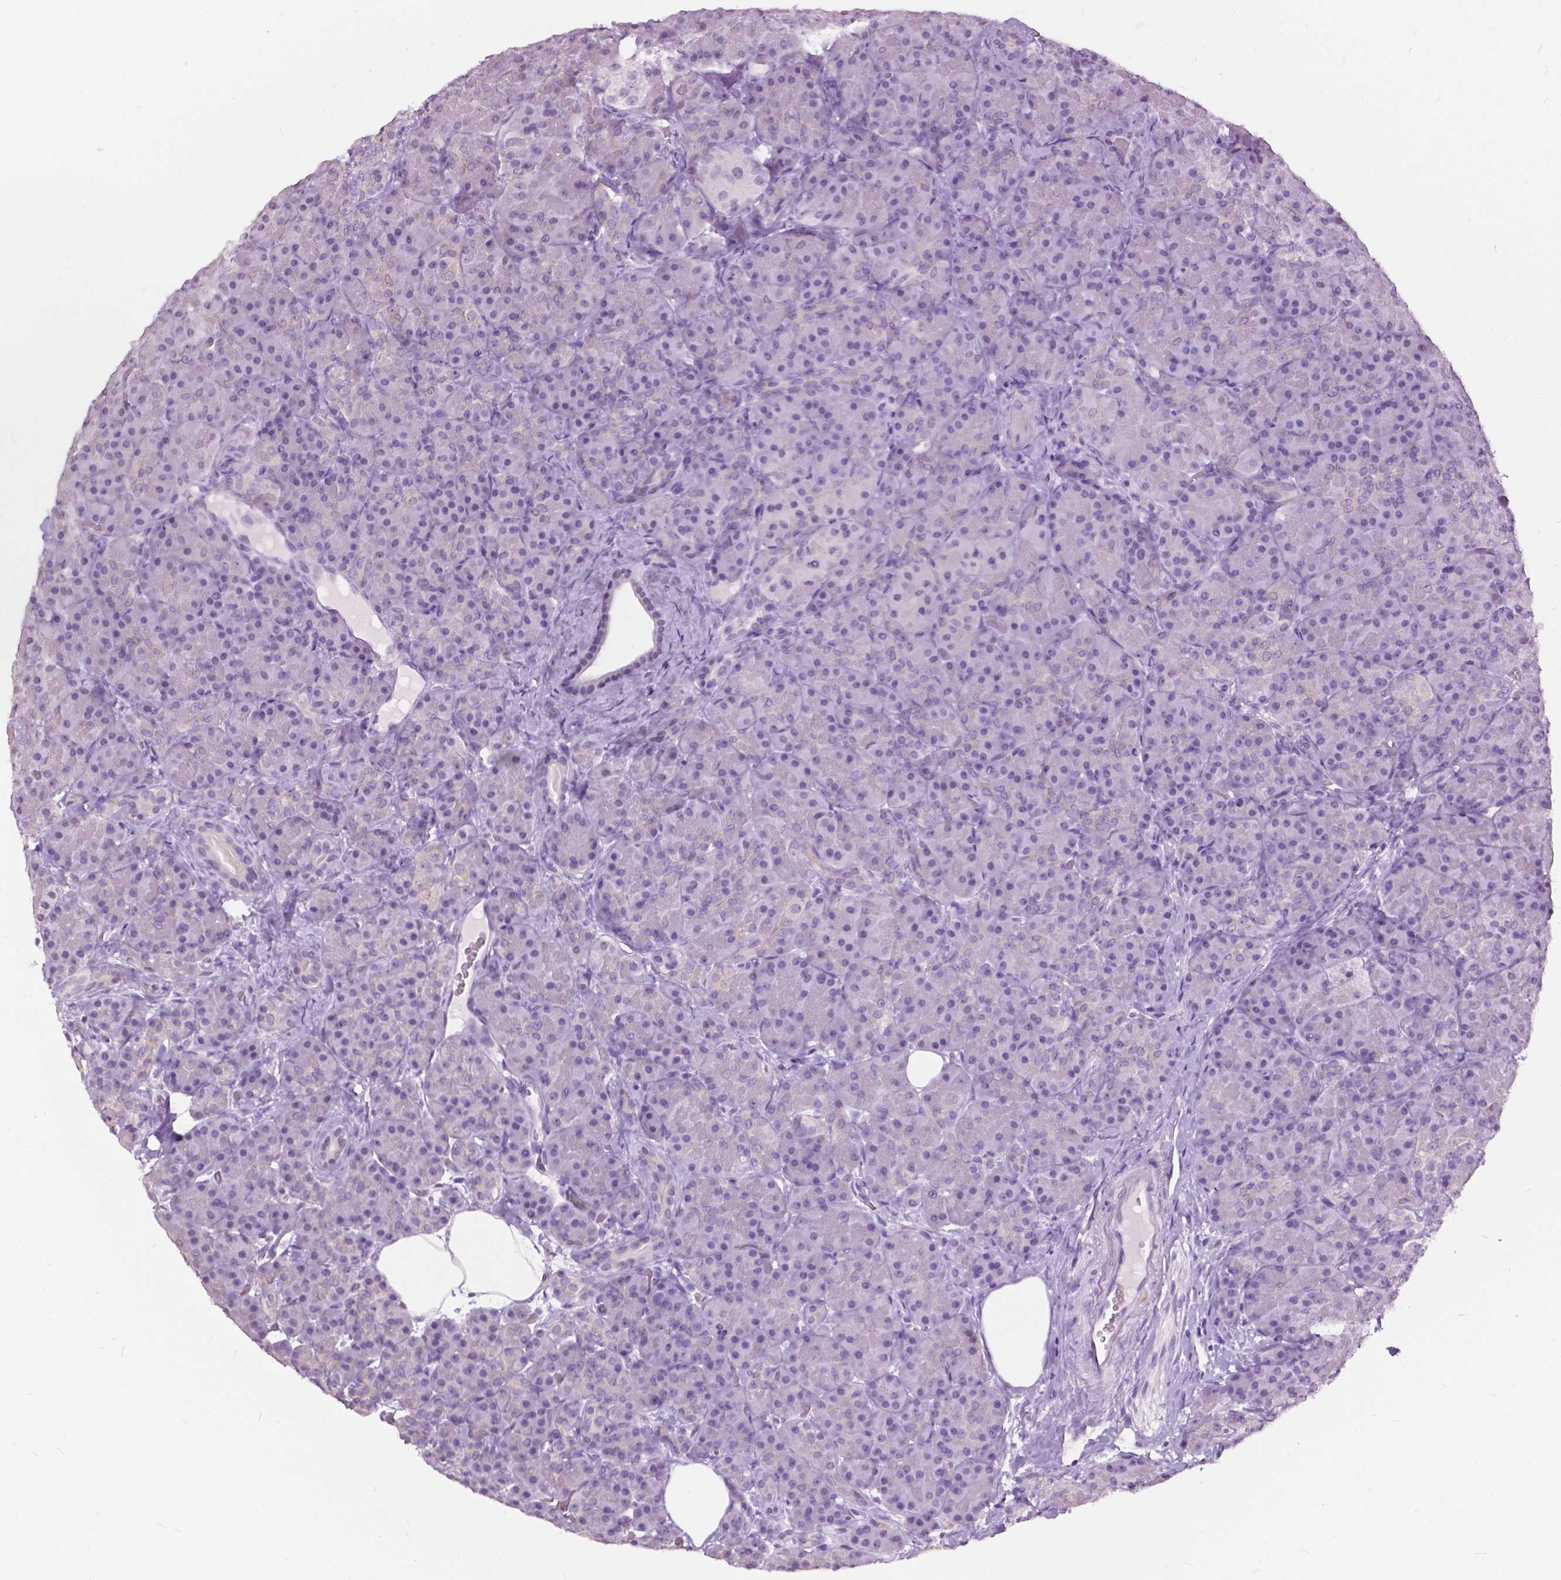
{"staining": {"intensity": "negative", "quantity": "none", "location": "none"}, "tissue": "pancreas", "cell_type": "Exocrine glandular cells", "image_type": "normal", "snomed": [{"axis": "morphology", "description": "Normal tissue, NOS"}, {"axis": "topography", "description": "Pancreas"}], "caption": "Immunohistochemistry (IHC) photomicrograph of normal pancreas: pancreas stained with DAB exhibits no significant protein staining in exocrine glandular cells.", "gene": "GPR37L1", "patient": {"sex": "male", "age": 57}}